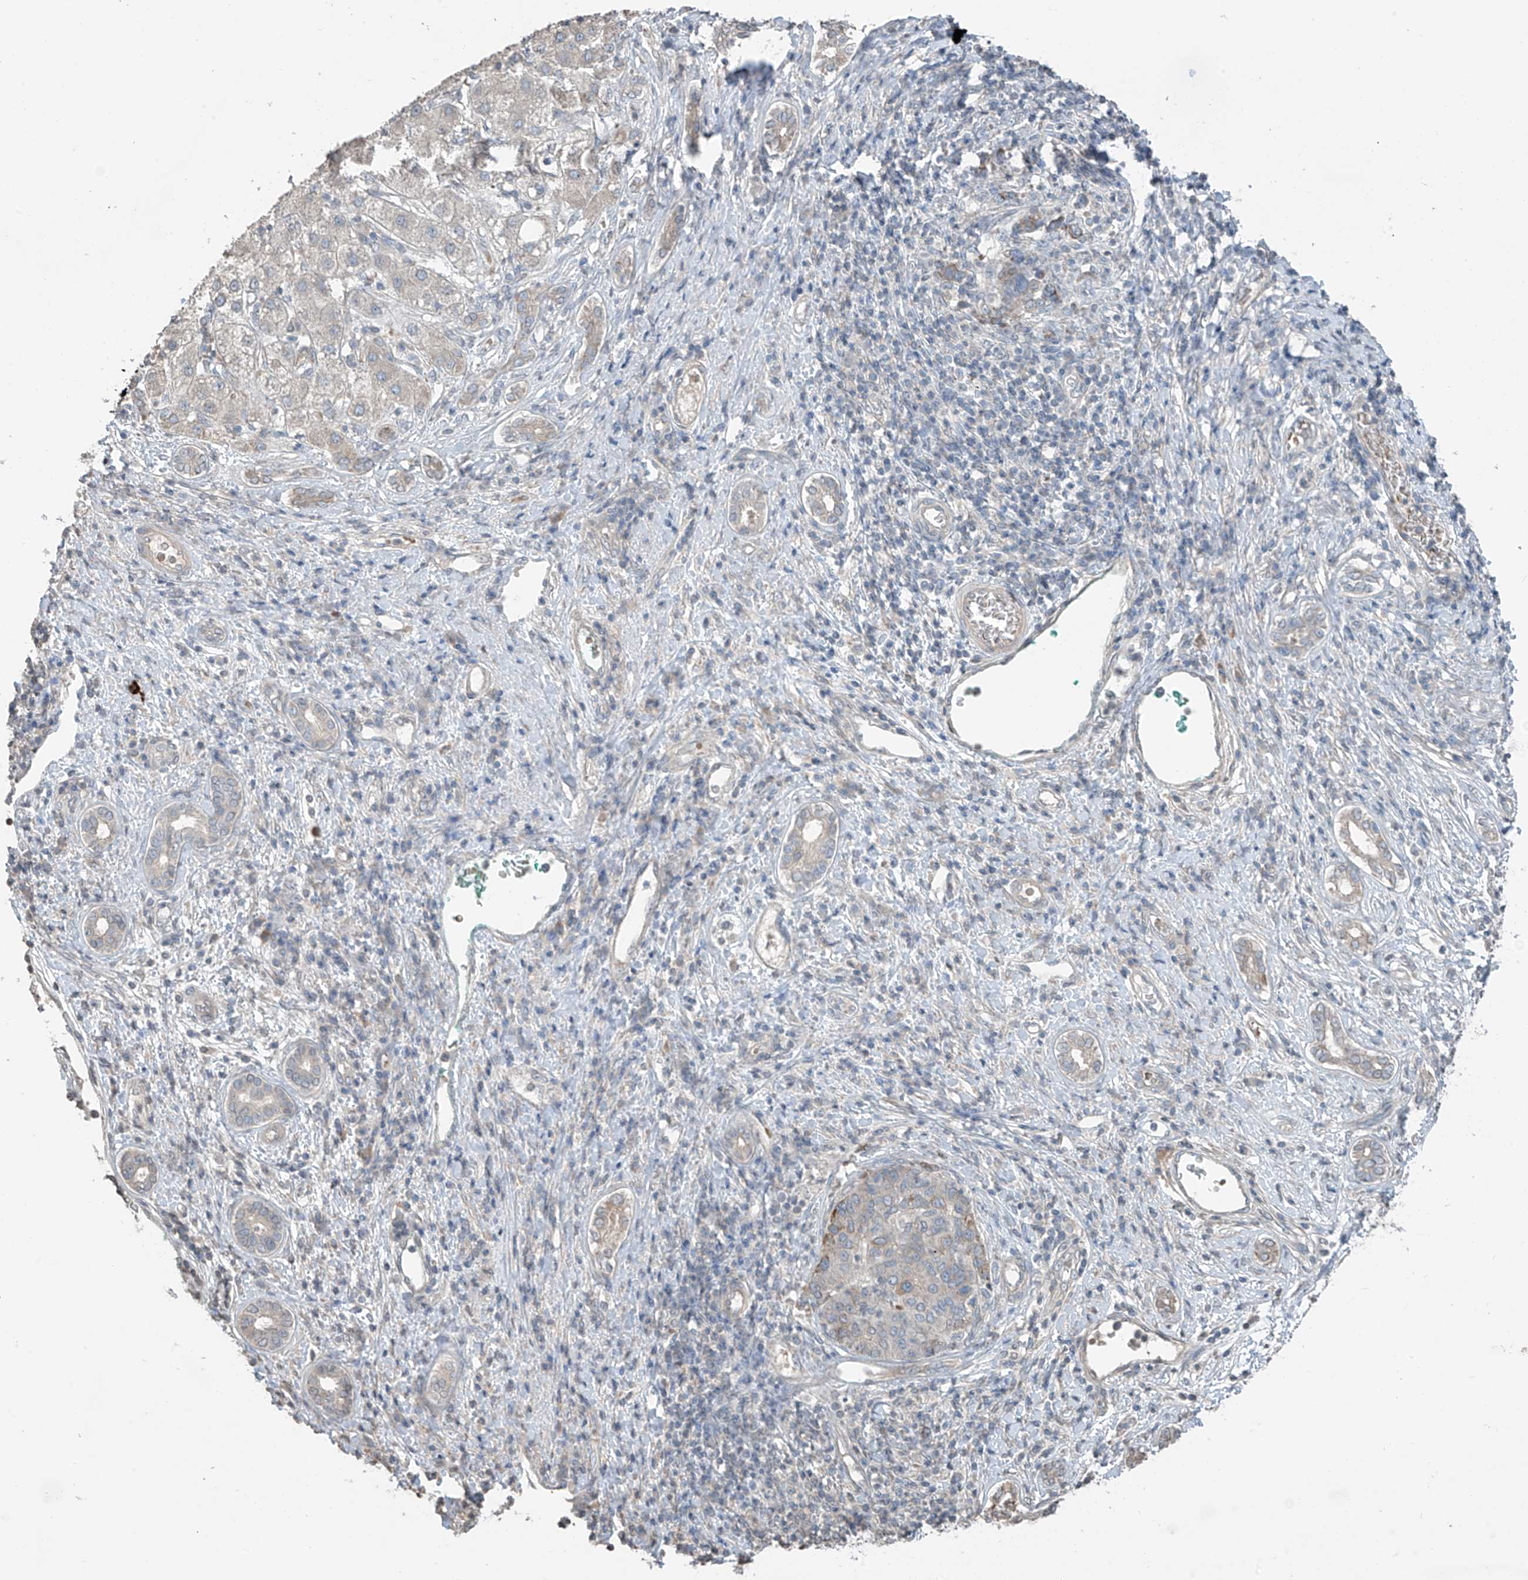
{"staining": {"intensity": "negative", "quantity": "none", "location": "none"}, "tissue": "liver cancer", "cell_type": "Tumor cells", "image_type": "cancer", "snomed": [{"axis": "morphology", "description": "Carcinoma, Hepatocellular, NOS"}, {"axis": "topography", "description": "Liver"}], "caption": "Tumor cells show no significant expression in liver cancer (hepatocellular carcinoma).", "gene": "HOXA11", "patient": {"sex": "male", "age": 65}}